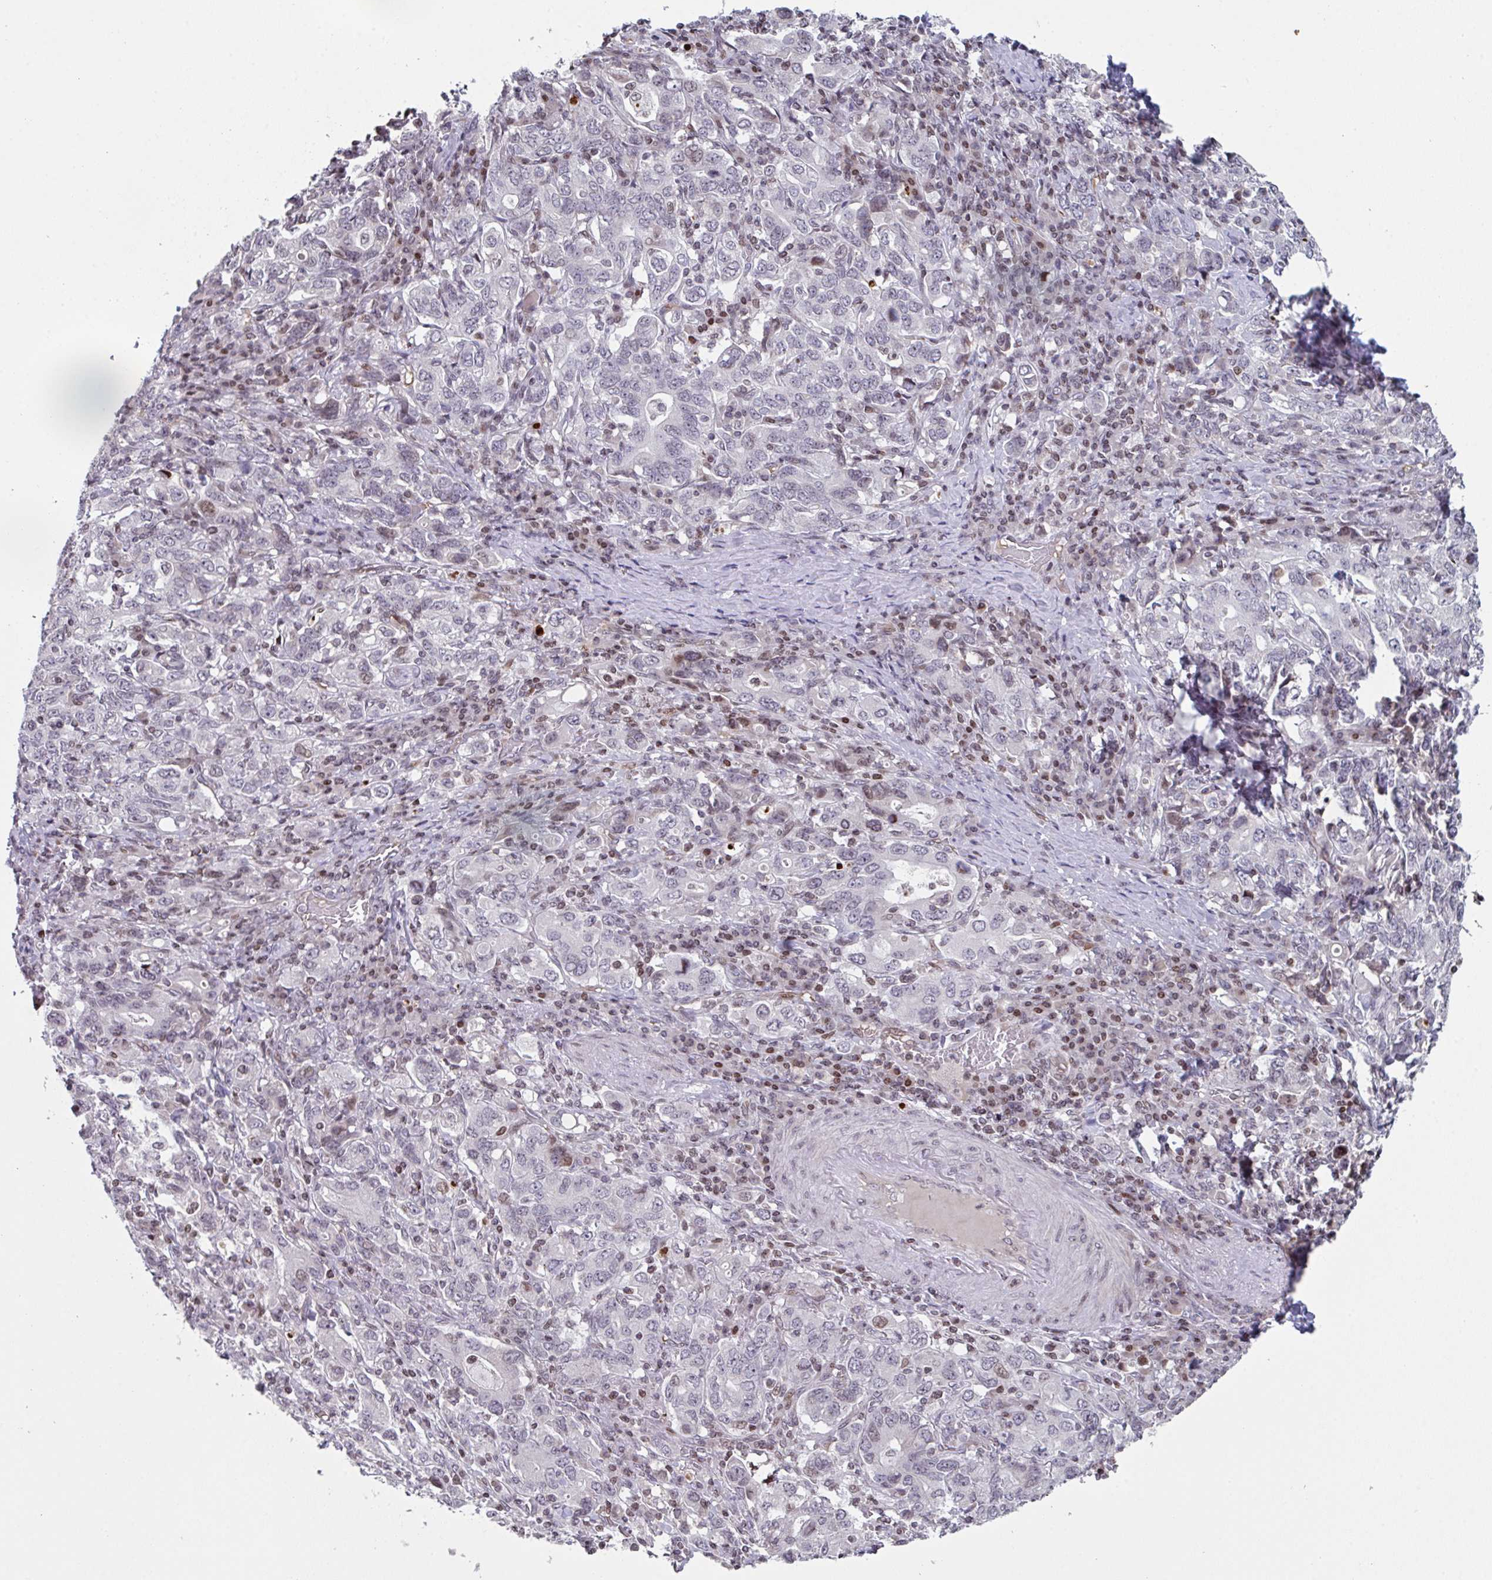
{"staining": {"intensity": "negative", "quantity": "none", "location": "none"}, "tissue": "stomach cancer", "cell_type": "Tumor cells", "image_type": "cancer", "snomed": [{"axis": "morphology", "description": "Adenocarcinoma, NOS"}, {"axis": "topography", "description": "Stomach, upper"}, {"axis": "topography", "description": "Stomach"}], "caption": "The IHC image has no significant expression in tumor cells of stomach cancer tissue. (Immunohistochemistry (ihc), brightfield microscopy, high magnification).", "gene": "PCDHB8", "patient": {"sex": "male", "age": 62}}